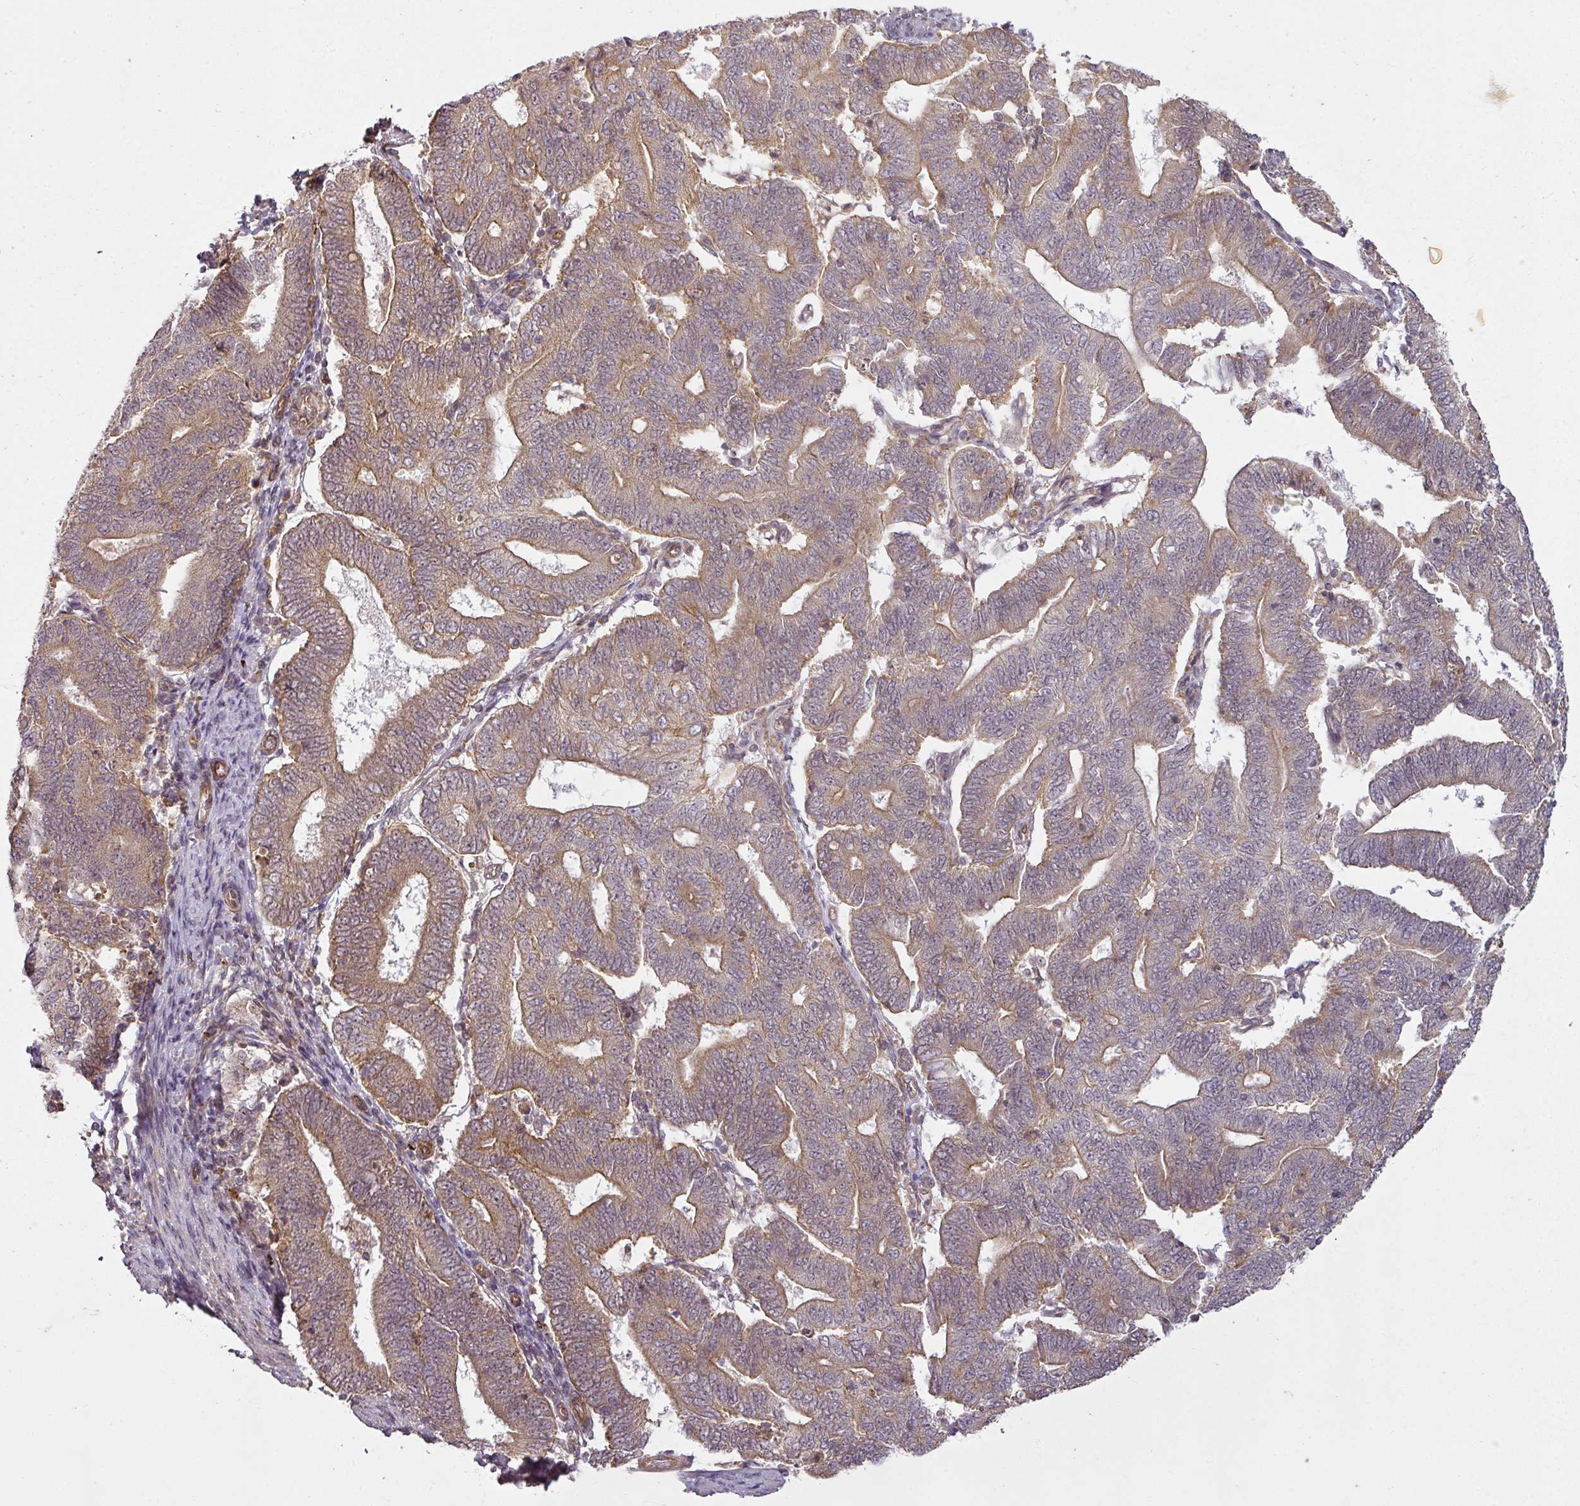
{"staining": {"intensity": "weak", "quantity": ">75%", "location": "cytoplasmic/membranous"}, "tissue": "endometrial cancer", "cell_type": "Tumor cells", "image_type": "cancer", "snomed": [{"axis": "morphology", "description": "Adenocarcinoma, NOS"}, {"axis": "topography", "description": "Endometrium"}], "caption": "Tumor cells display weak cytoplasmic/membranous staining in about >75% of cells in endometrial adenocarcinoma.", "gene": "DIMT1", "patient": {"sex": "female", "age": 70}}